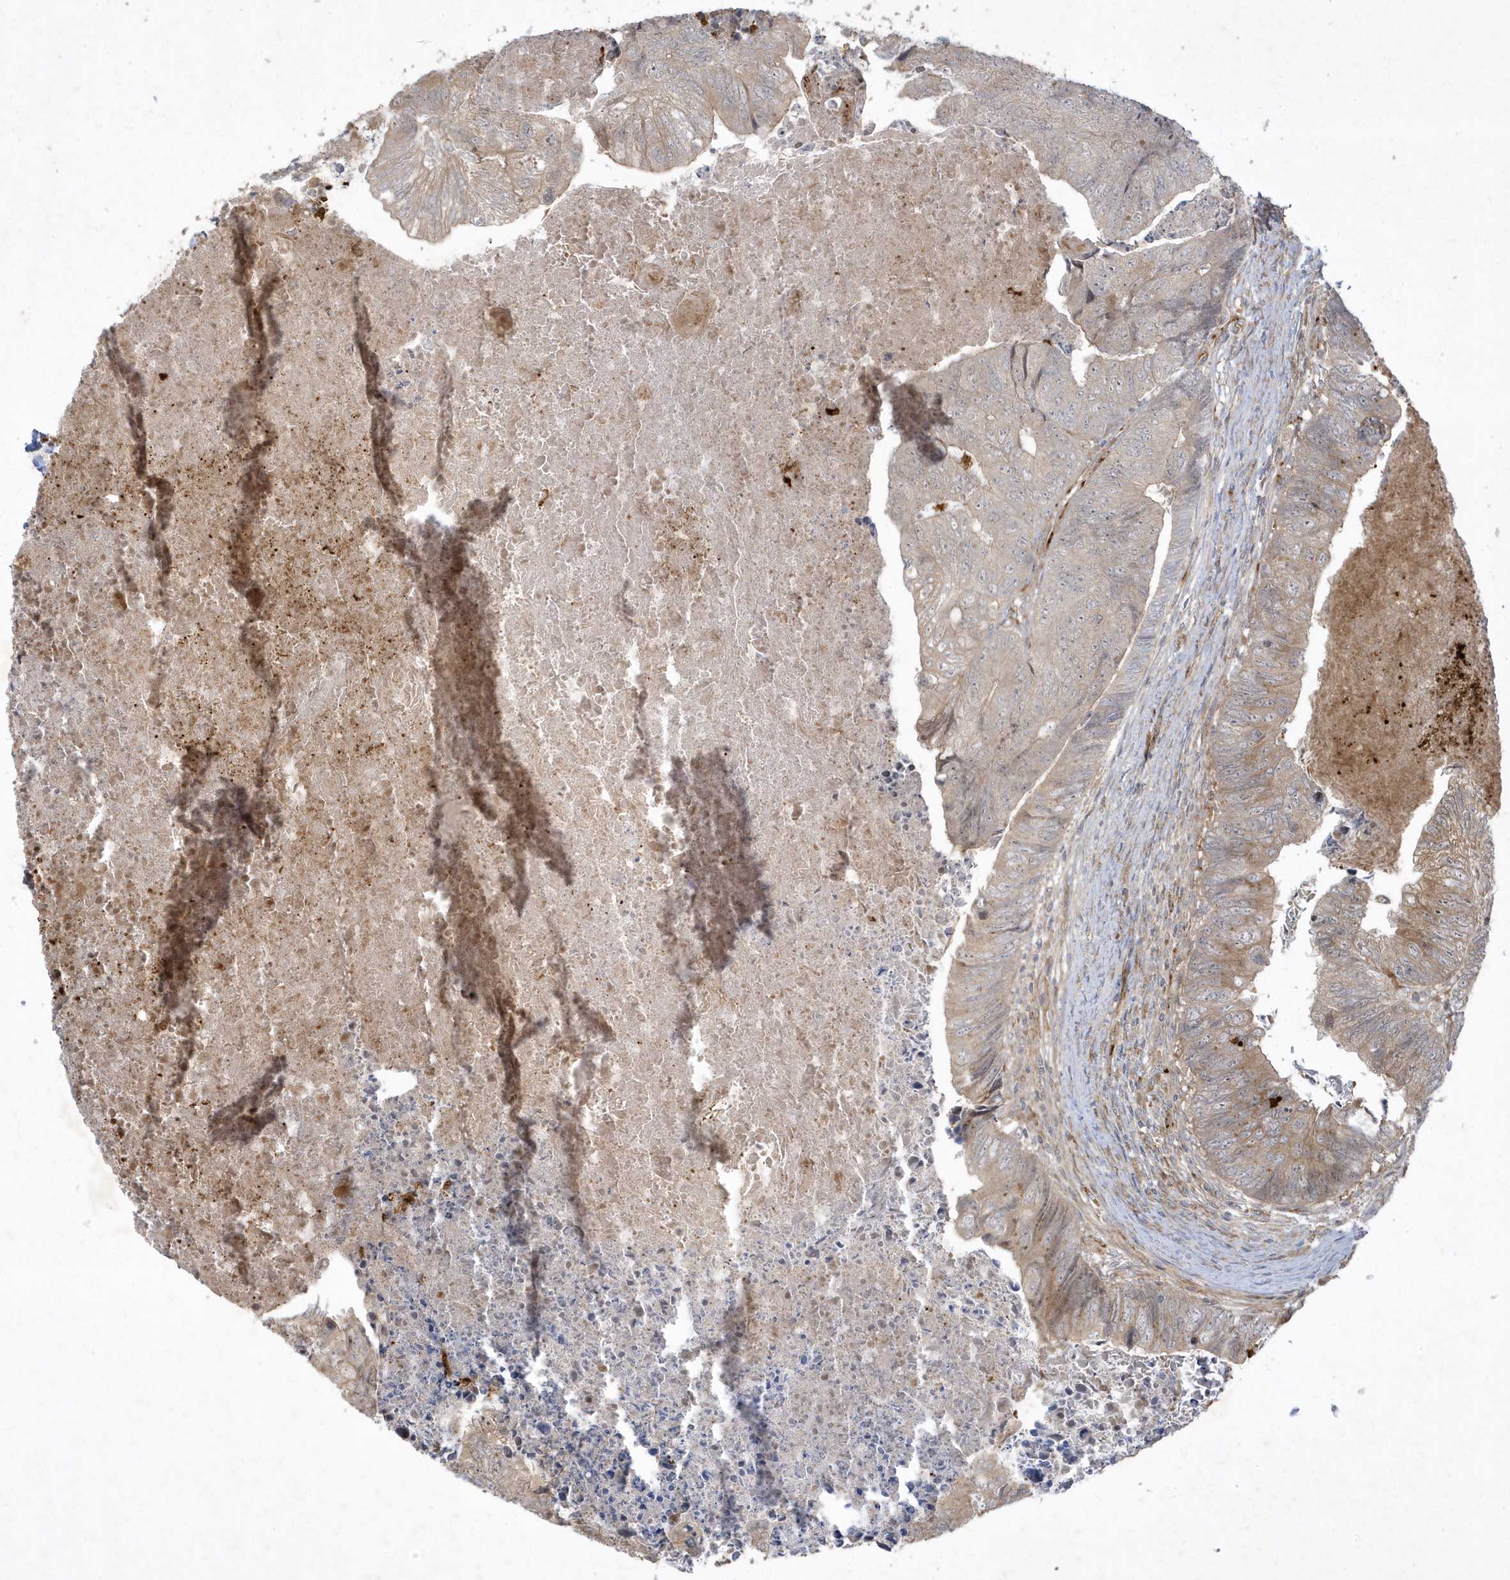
{"staining": {"intensity": "weak", "quantity": "25%-75%", "location": "cytoplasmic/membranous"}, "tissue": "colorectal cancer", "cell_type": "Tumor cells", "image_type": "cancer", "snomed": [{"axis": "morphology", "description": "Adenocarcinoma, NOS"}, {"axis": "topography", "description": "Colon"}], "caption": "A brown stain labels weak cytoplasmic/membranous staining of a protein in colorectal adenocarcinoma tumor cells.", "gene": "IFT57", "patient": {"sex": "female", "age": 67}}